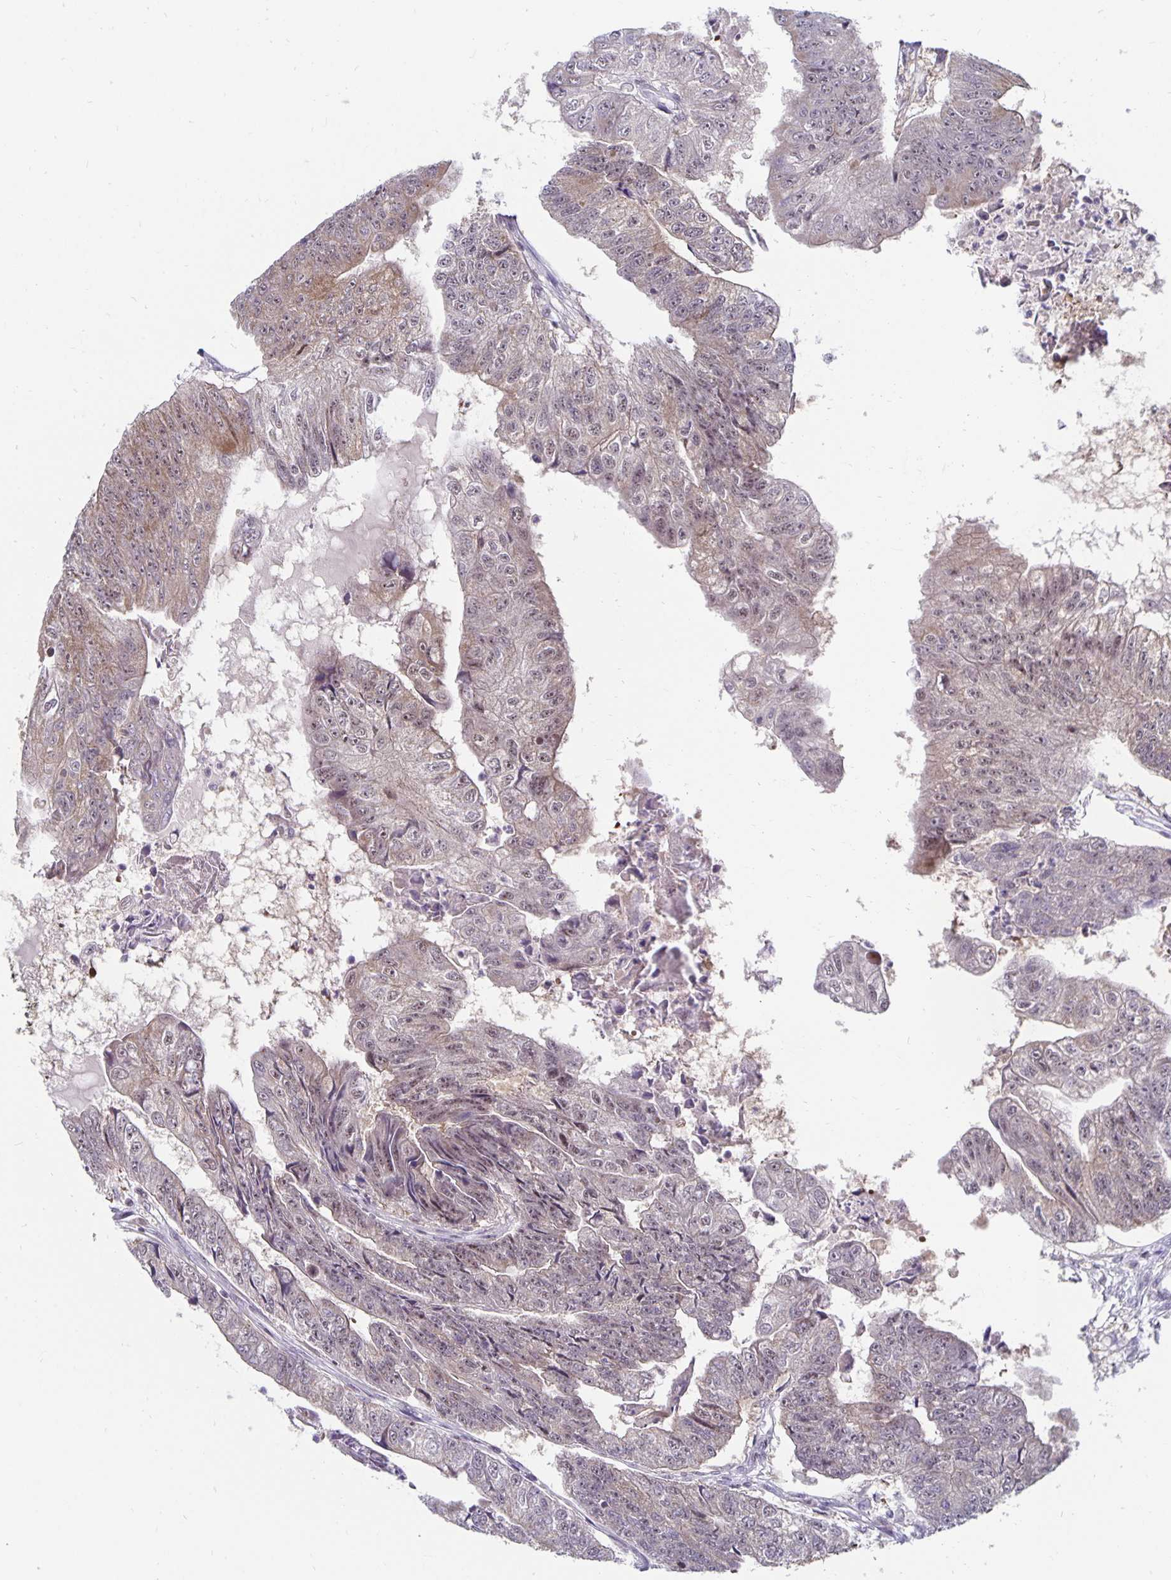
{"staining": {"intensity": "weak", "quantity": "<25%", "location": "nuclear"}, "tissue": "colorectal cancer", "cell_type": "Tumor cells", "image_type": "cancer", "snomed": [{"axis": "morphology", "description": "Adenocarcinoma, NOS"}, {"axis": "topography", "description": "Colon"}], "caption": "Tumor cells are negative for brown protein staining in colorectal cancer.", "gene": "EXOC6B", "patient": {"sex": "female", "age": 67}}